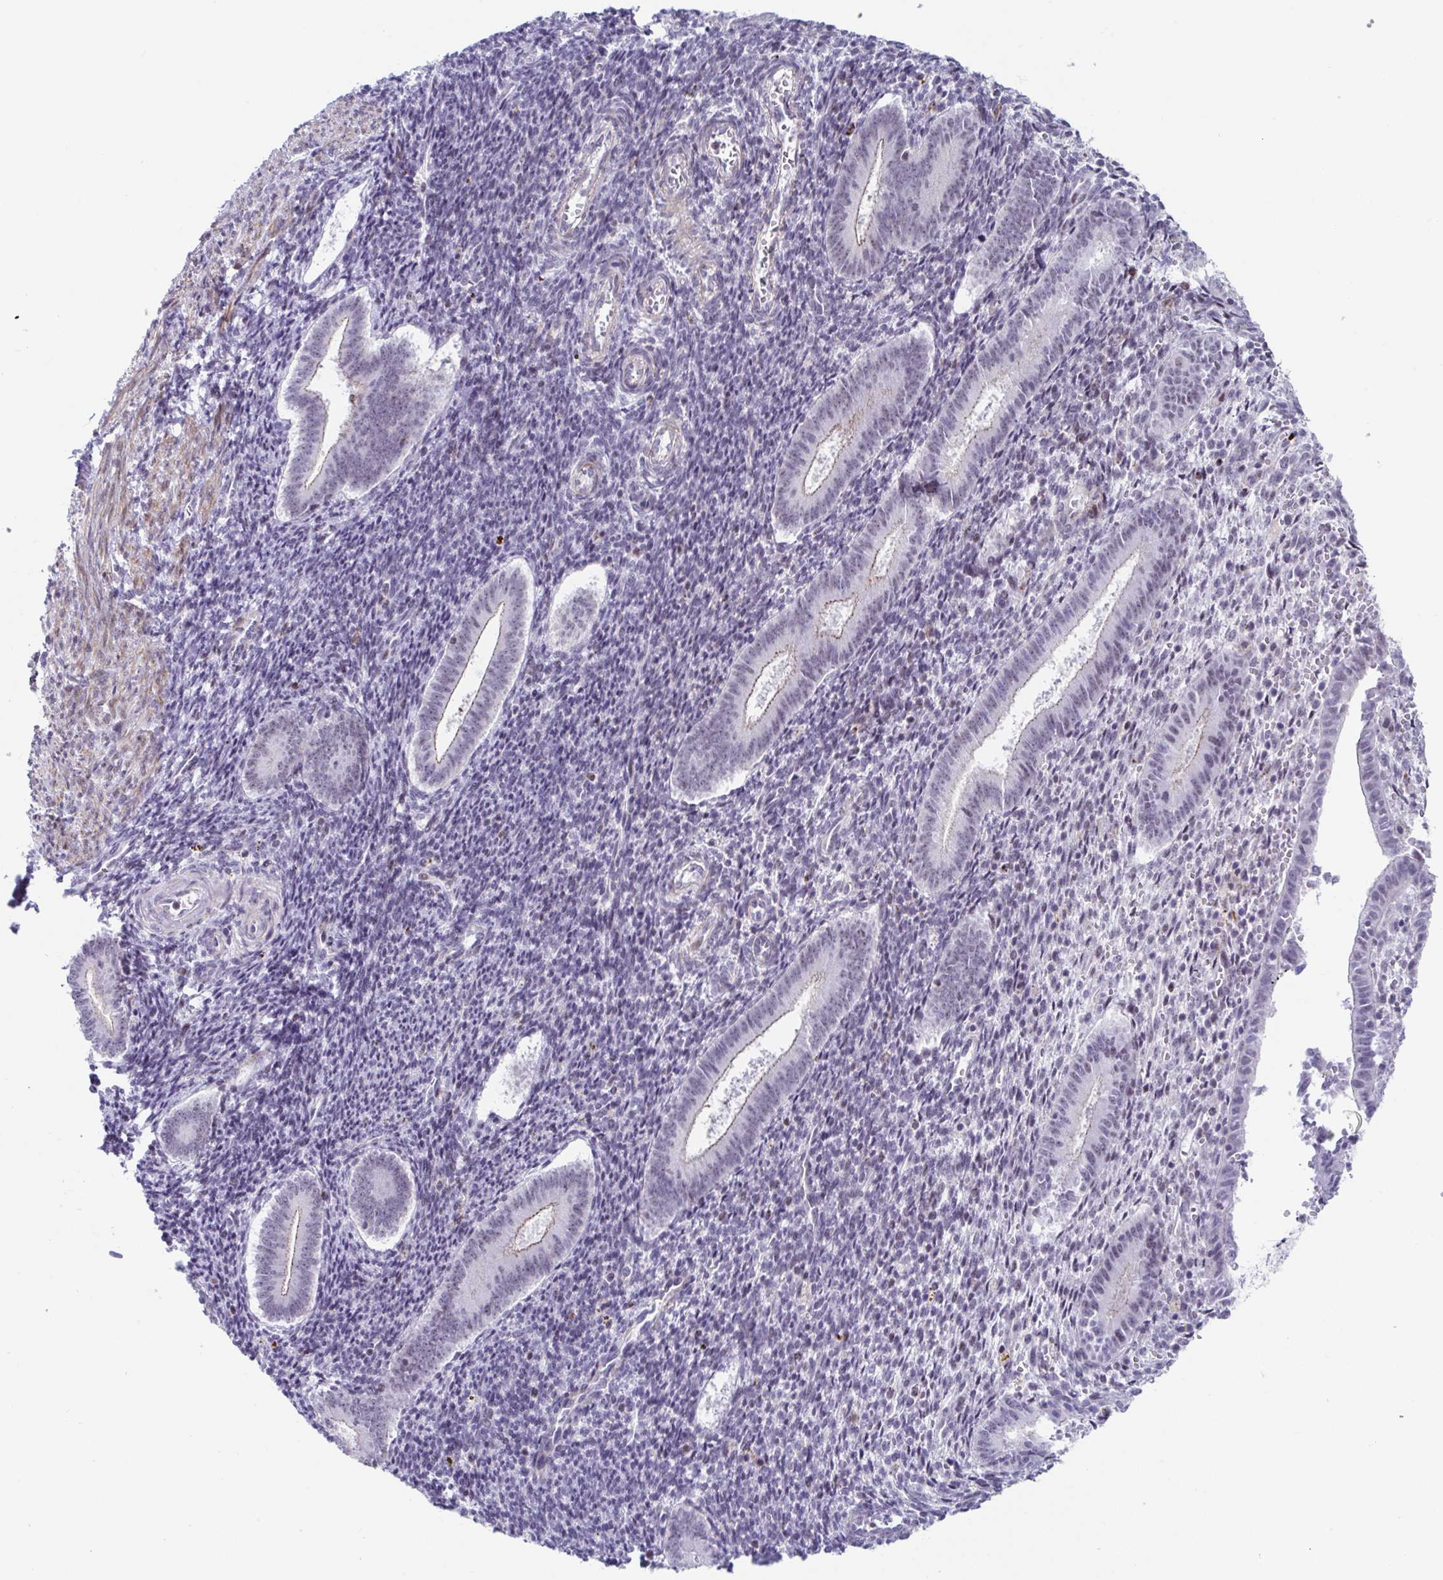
{"staining": {"intensity": "weak", "quantity": "<25%", "location": "nuclear"}, "tissue": "endometrium", "cell_type": "Cells in endometrial stroma", "image_type": "normal", "snomed": [{"axis": "morphology", "description": "Normal tissue, NOS"}, {"axis": "topography", "description": "Endometrium"}], "caption": "Immunohistochemistry photomicrograph of normal endometrium: endometrium stained with DAB reveals no significant protein positivity in cells in endometrial stroma.", "gene": "WDR72", "patient": {"sex": "female", "age": 25}}